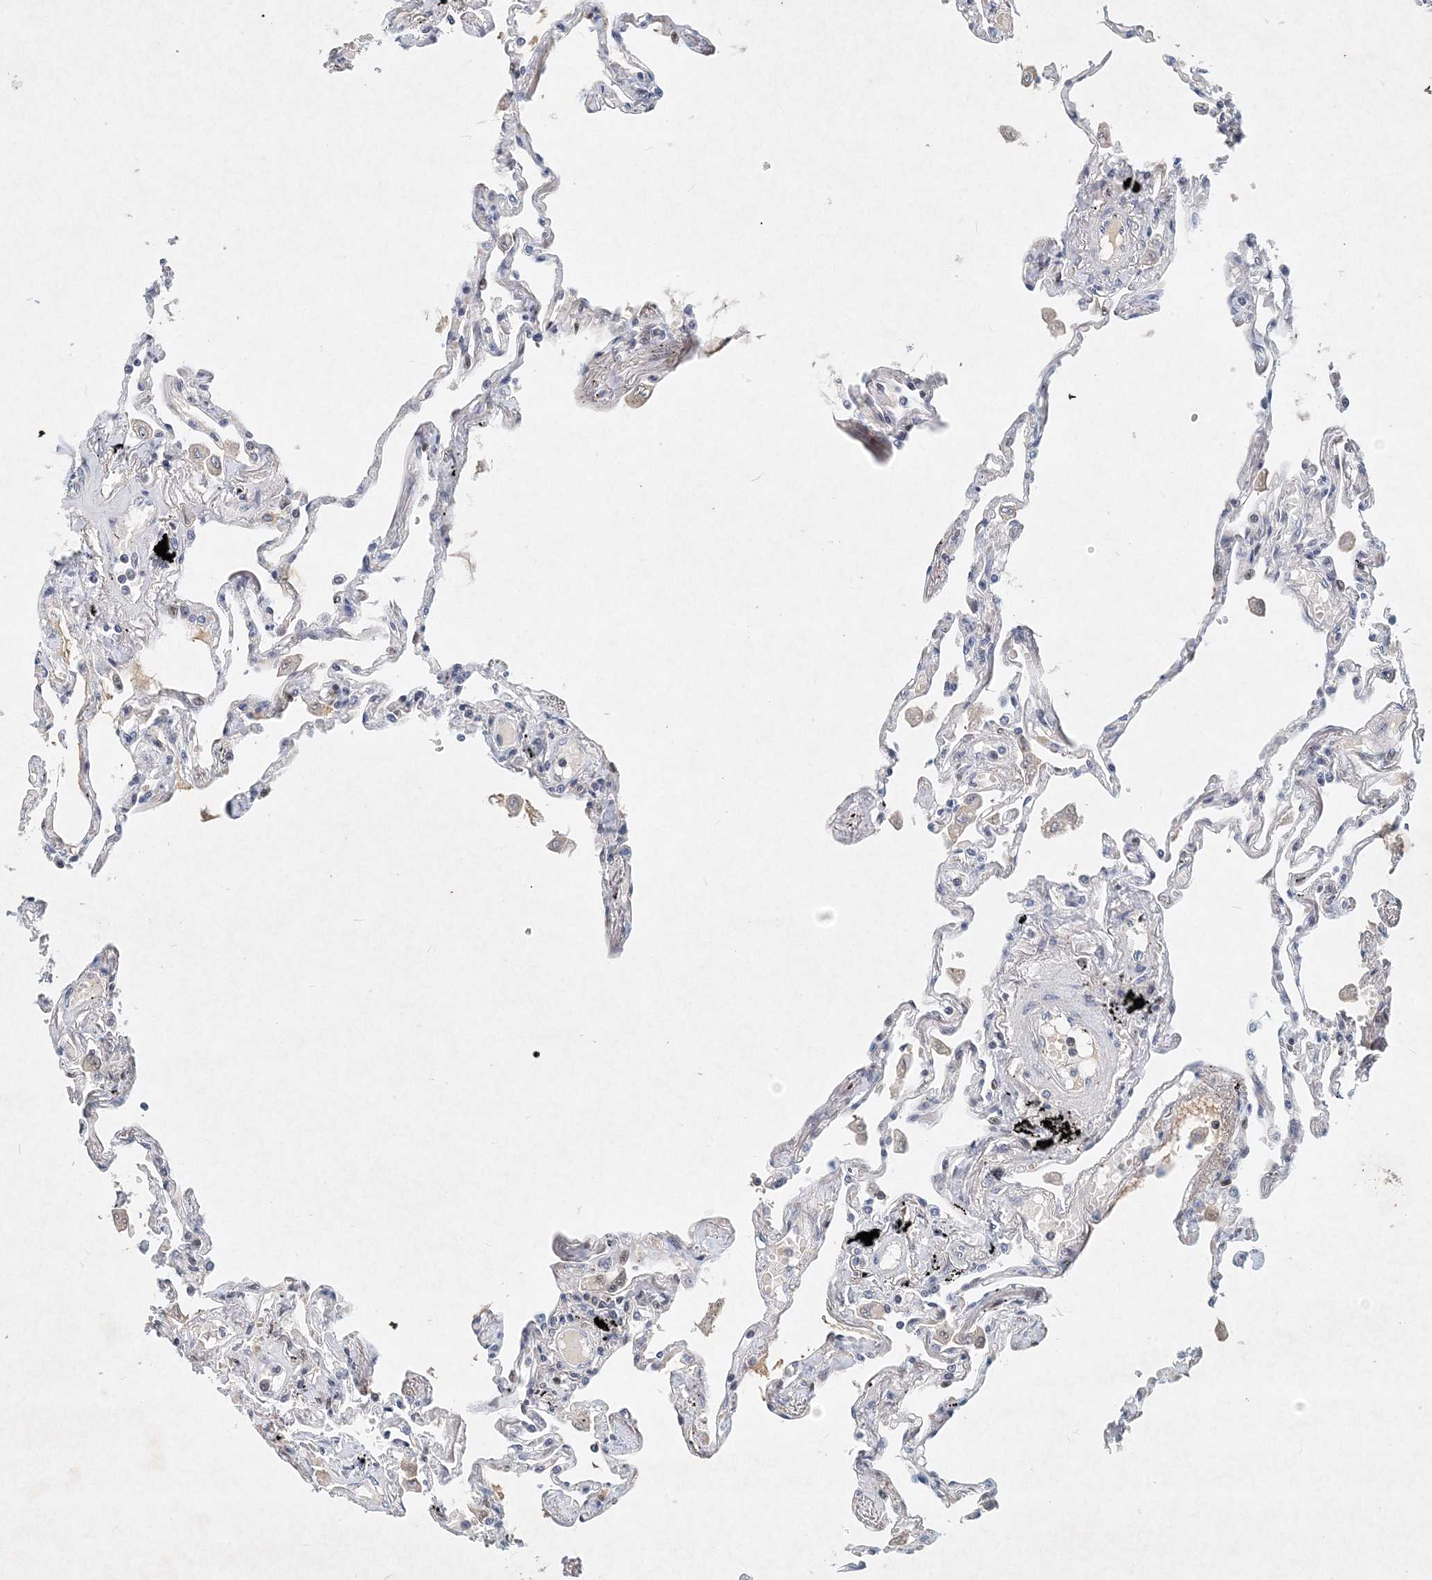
{"staining": {"intensity": "negative", "quantity": "none", "location": "none"}, "tissue": "lung", "cell_type": "Alveolar cells", "image_type": "normal", "snomed": [{"axis": "morphology", "description": "Normal tissue, NOS"}, {"axis": "topography", "description": "Lung"}], "caption": "Immunohistochemistry (IHC) of unremarkable lung displays no positivity in alveolar cells. The staining is performed using DAB (3,3'-diaminobenzidine) brown chromogen with nuclei counter-stained in using hematoxylin.", "gene": "KPNA4", "patient": {"sex": "female", "age": 67}}